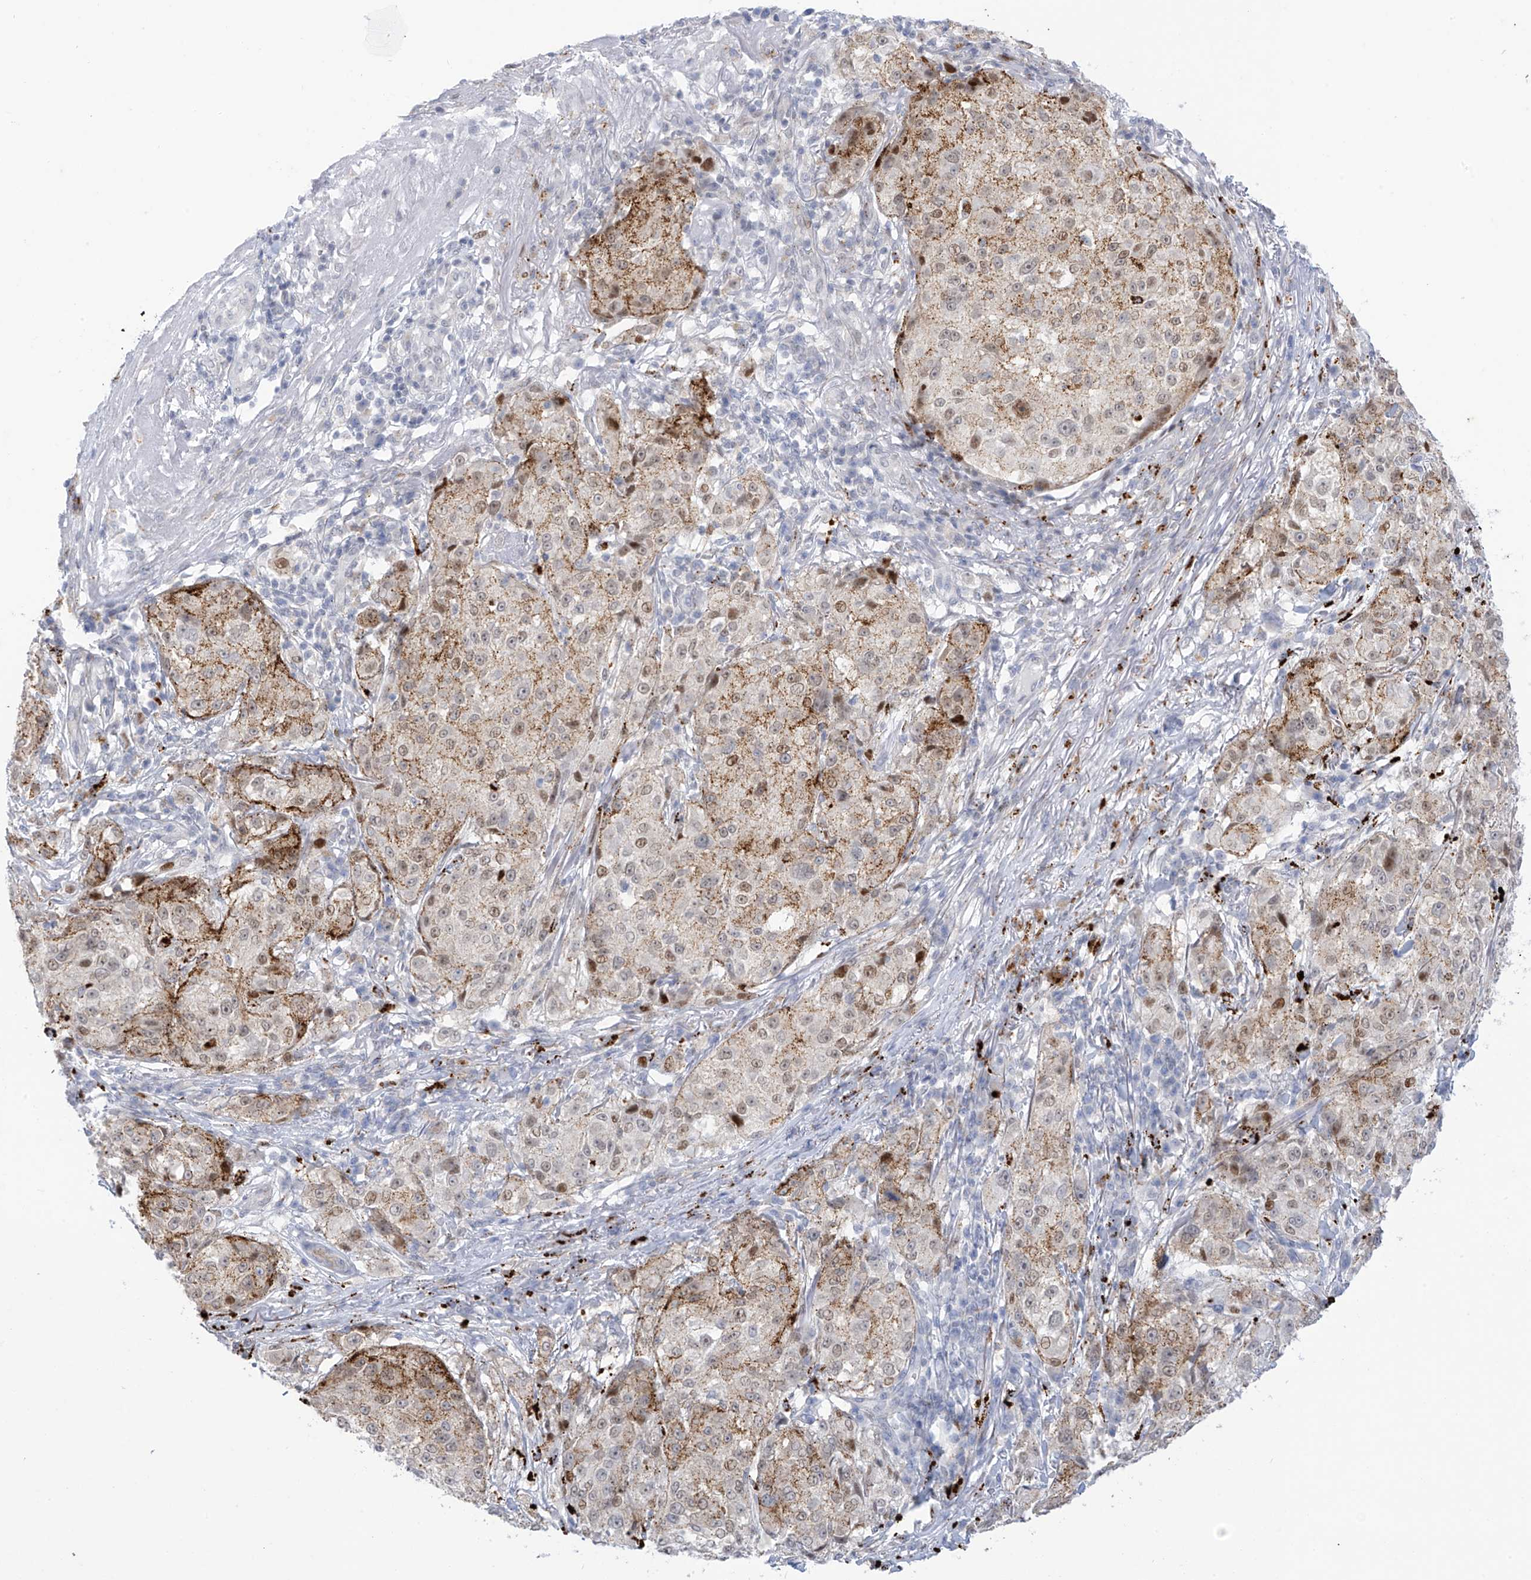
{"staining": {"intensity": "moderate", "quantity": "<25%", "location": "nuclear"}, "tissue": "melanoma", "cell_type": "Tumor cells", "image_type": "cancer", "snomed": [{"axis": "morphology", "description": "Necrosis, NOS"}, {"axis": "morphology", "description": "Malignant melanoma, NOS"}, {"axis": "topography", "description": "Skin"}], "caption": "Melanoma tissue demonstrates moderate nuclear positivity in approximately <25% of tumor cells (brown staining indicates protein expression, while blue staining denotes nuclei).", "gene": "PSPH", "patient": {"sex": "female", "age": 87}}